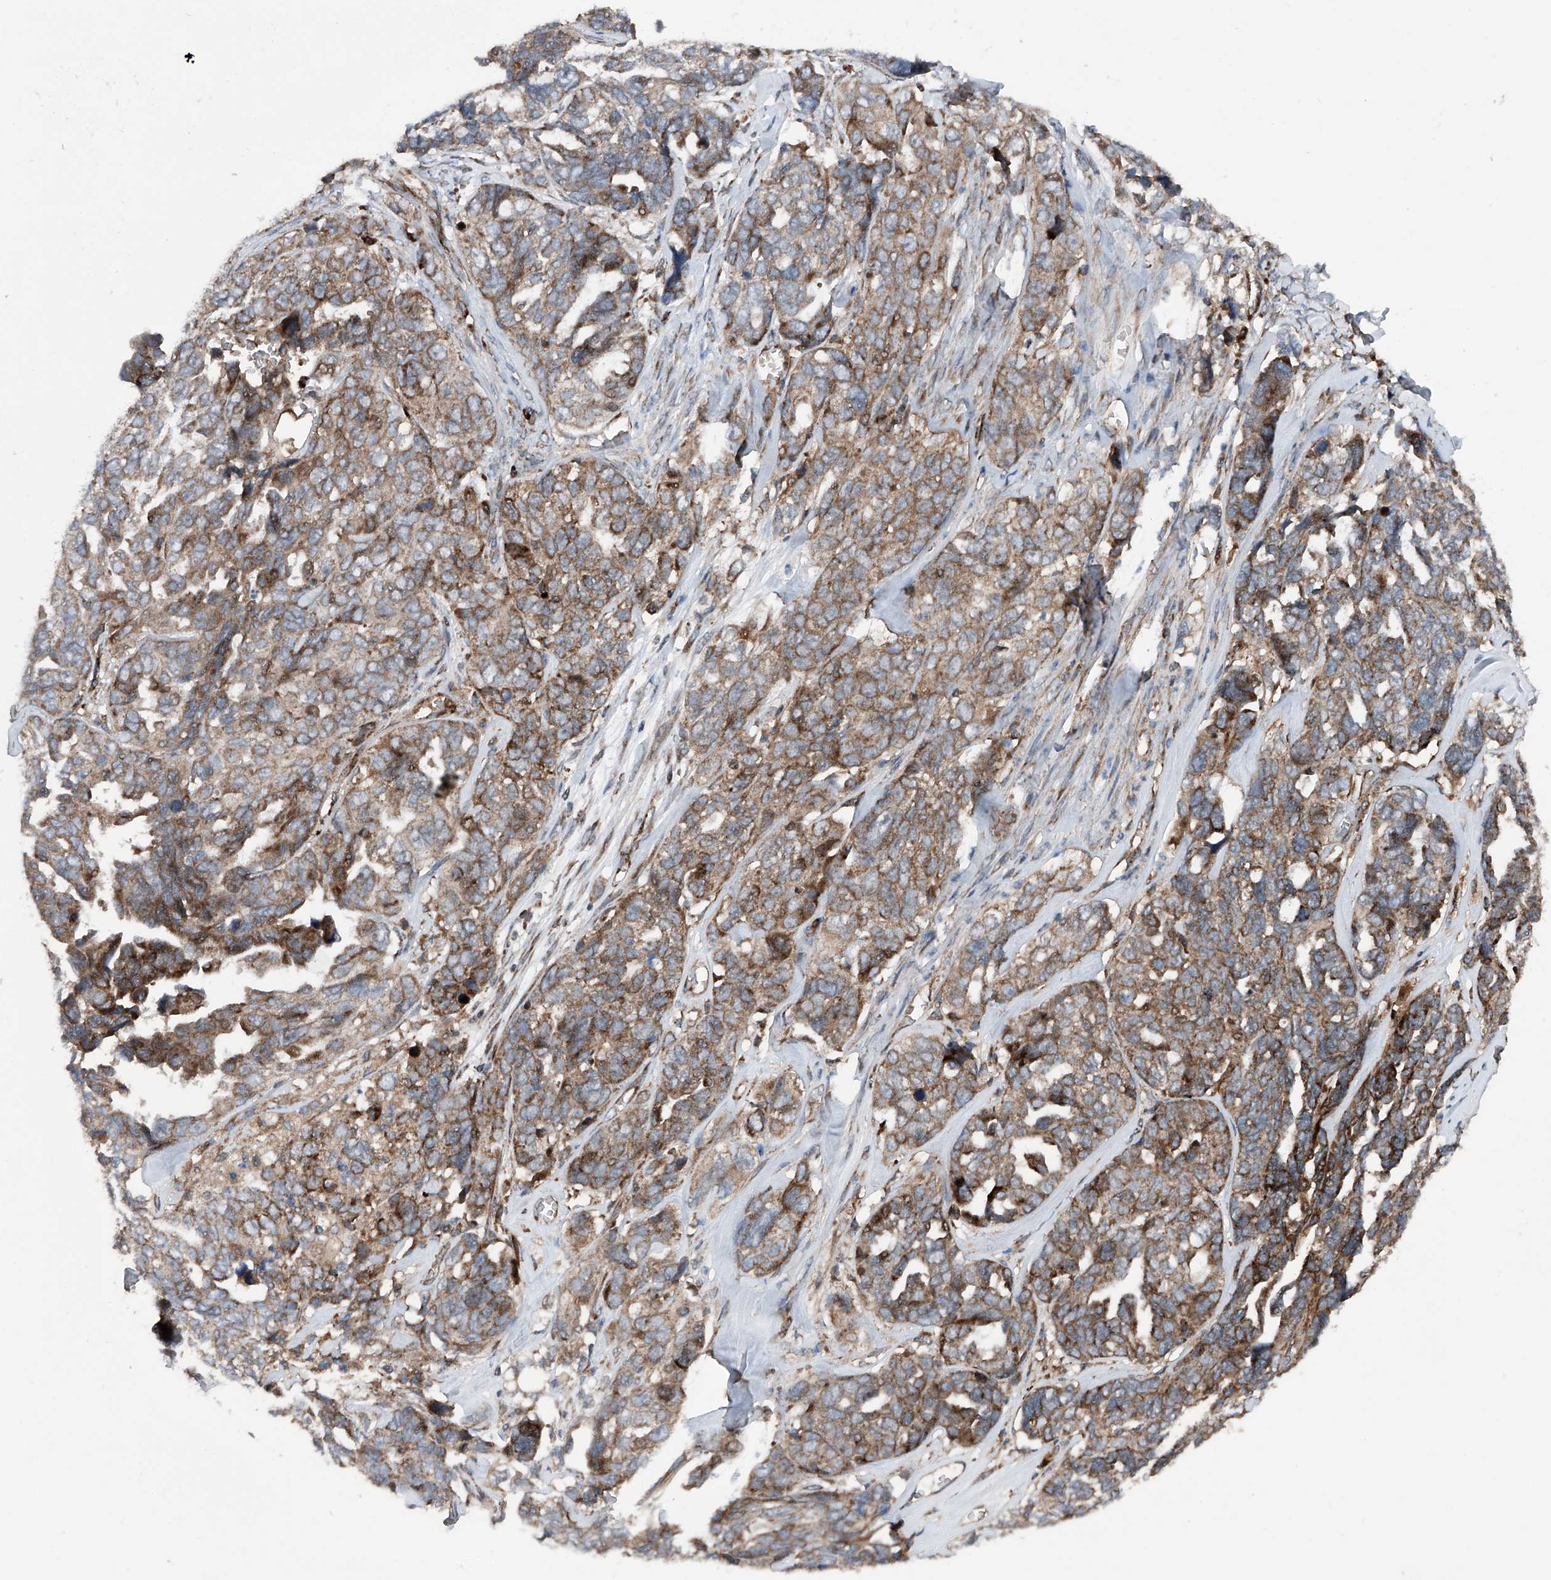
{"staining": {"intensity": "moderate", "quantity": ">75%", "location": "cytoplasmic/membranous"}, "tissue": "ovarian cancer", "cell_type": "Tumor cells", "image_type": "cancer", "snomed": [{"axis": "morphology", "description": "Cystadenocarcinoma, serous, NOS"}, {"axis": "topography", "description": "Ovary"}], "caption": "Serous cystadenocarcinoma (ovarian) was stained to show a protein in brown. There is medium levels of moderate cytoplasmic/membranous staining in about >75% of tumor cells.", "gene": "DAD1", "patient": {"sex": "female", "age": 79}}